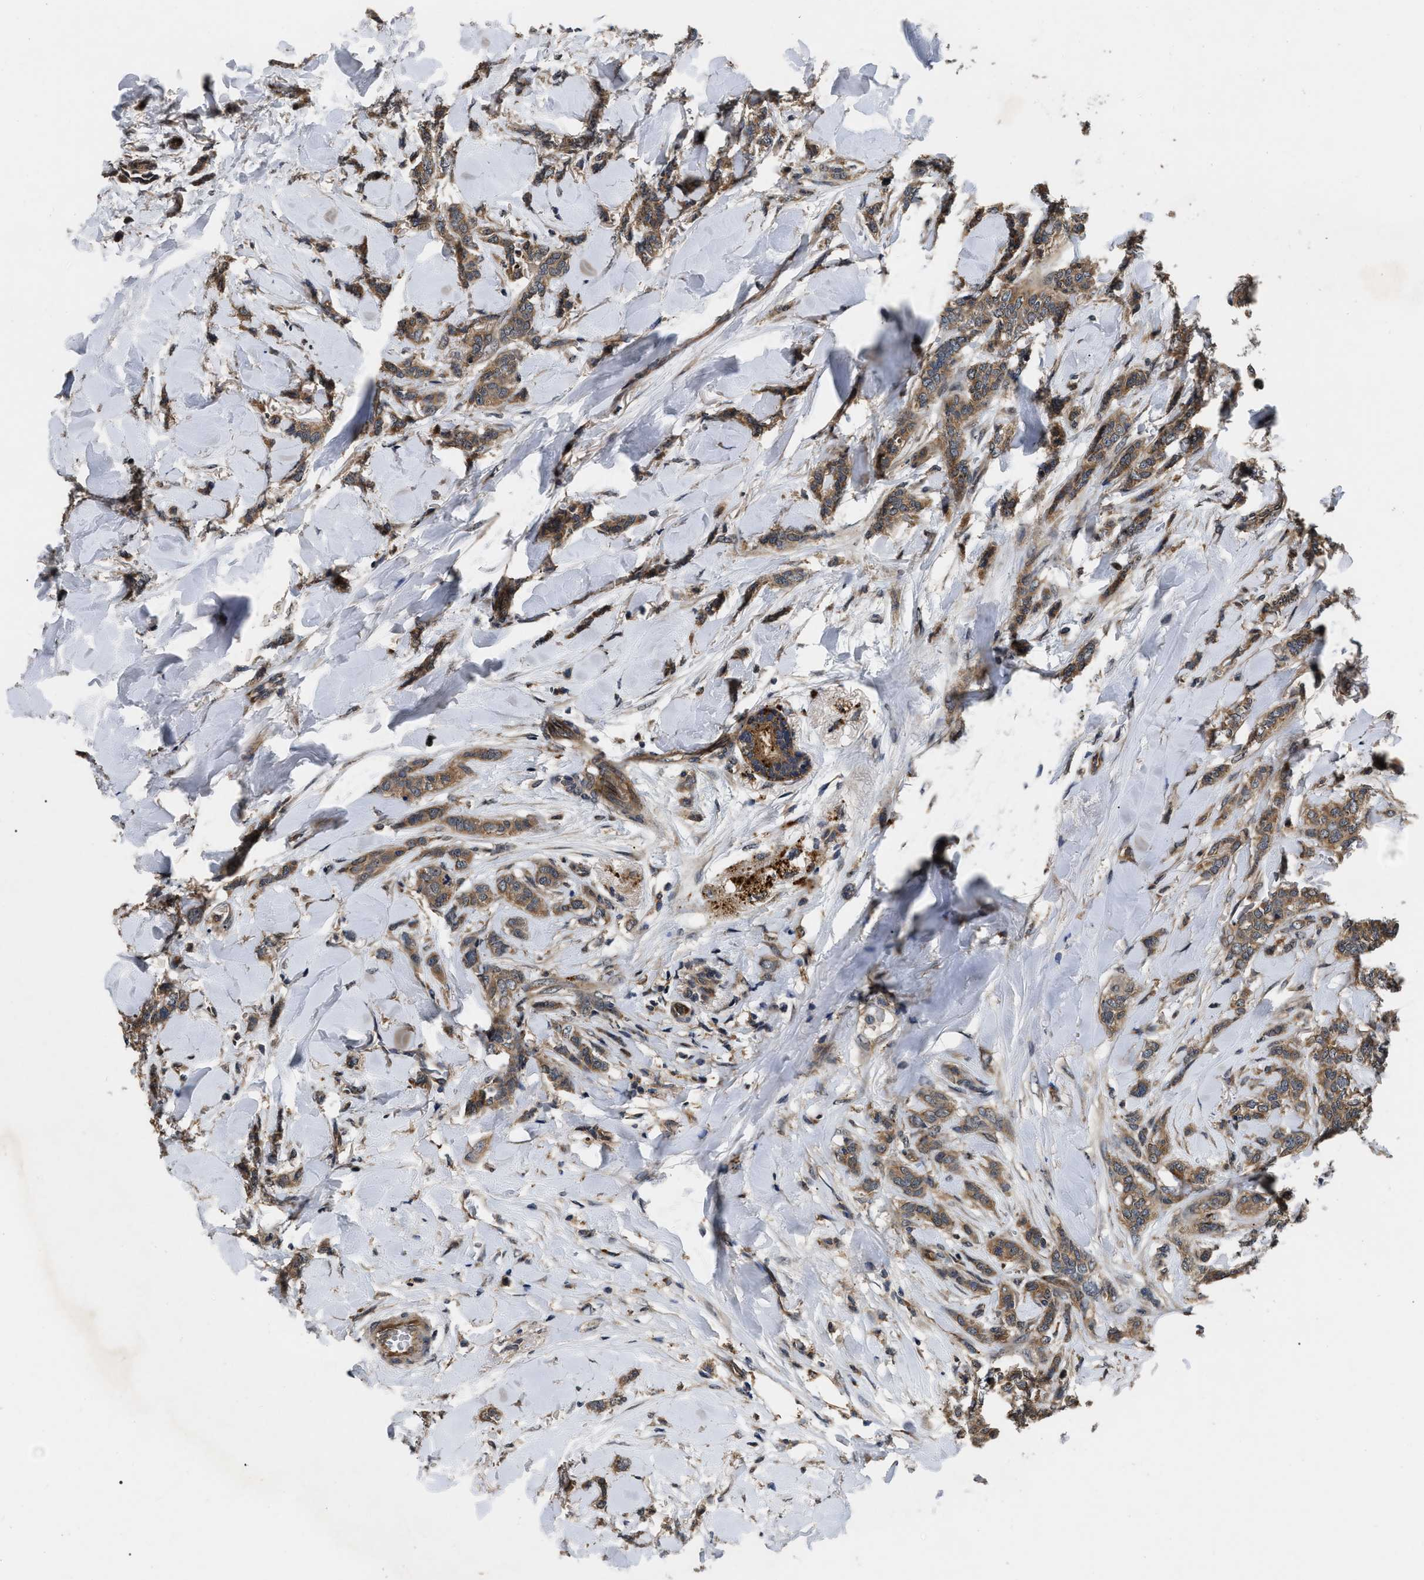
{"staining": {"intensity": "moderate", "quantity": ">75%", "location": "cytoplasmic/membranous"}, "tissue": "breast cancer", "cell_type": "Tumor cells", "image_type": "cancer", "snomed": [{"axis": "morphology", "description": "Lobular carcinoma"}, {"axis": "topography", "description": "Skin"}, {"axis": "topography", "description": "Breast"}], "caption": "Breast cancer (lobular carcinoma) stained with DAB (3,3'-diaminobenzidine) IHC shows medium levels of moderate cytoplasmic/membranous positivity in approximately >75% of tumor cells.", "gene": "PPWD1", "patient": {"sex": "female", "age": 46}}